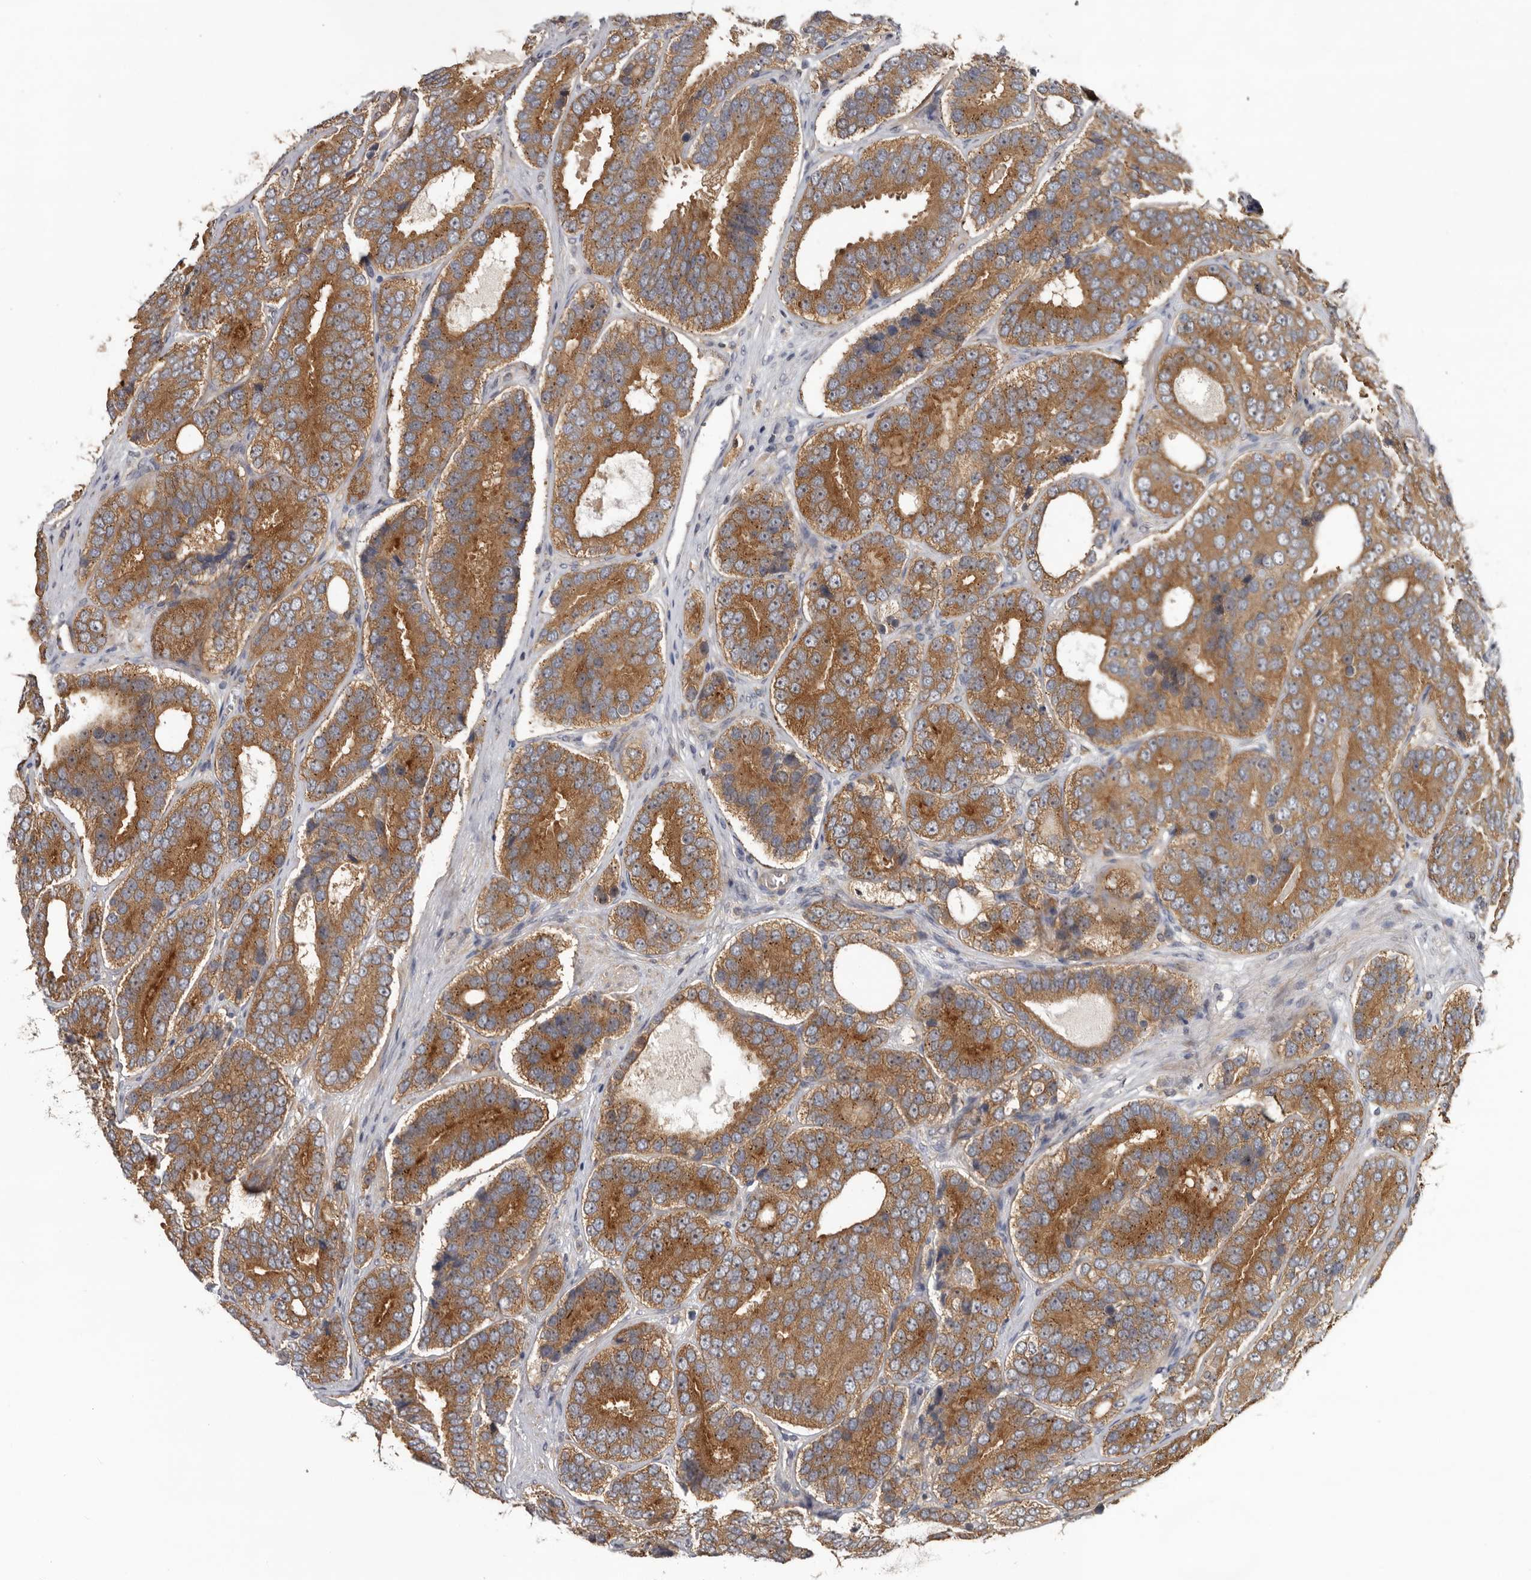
{"staining": {"intensity": "moderate", "quantity": ">75%", "location": "cytoplasmic/membranous"}, "tissue": "prostate cancer", "cell_type": "Tumor cells", "image_type": "cancer", "snomed": [{"axis": "morphology", "description": "Adenocarcinoma, High grade"}, {"axis": "topography", "description": "Prostate"}], "caption": "Protein analysis of adenocarcinoma (high-grade) (prostate) tissue demonstrates moderate cytoplasmic/membranous staining in about >75% of tumor cells.", "gene": "HINT3", "patient": {"sex": "male", "age": 56}}